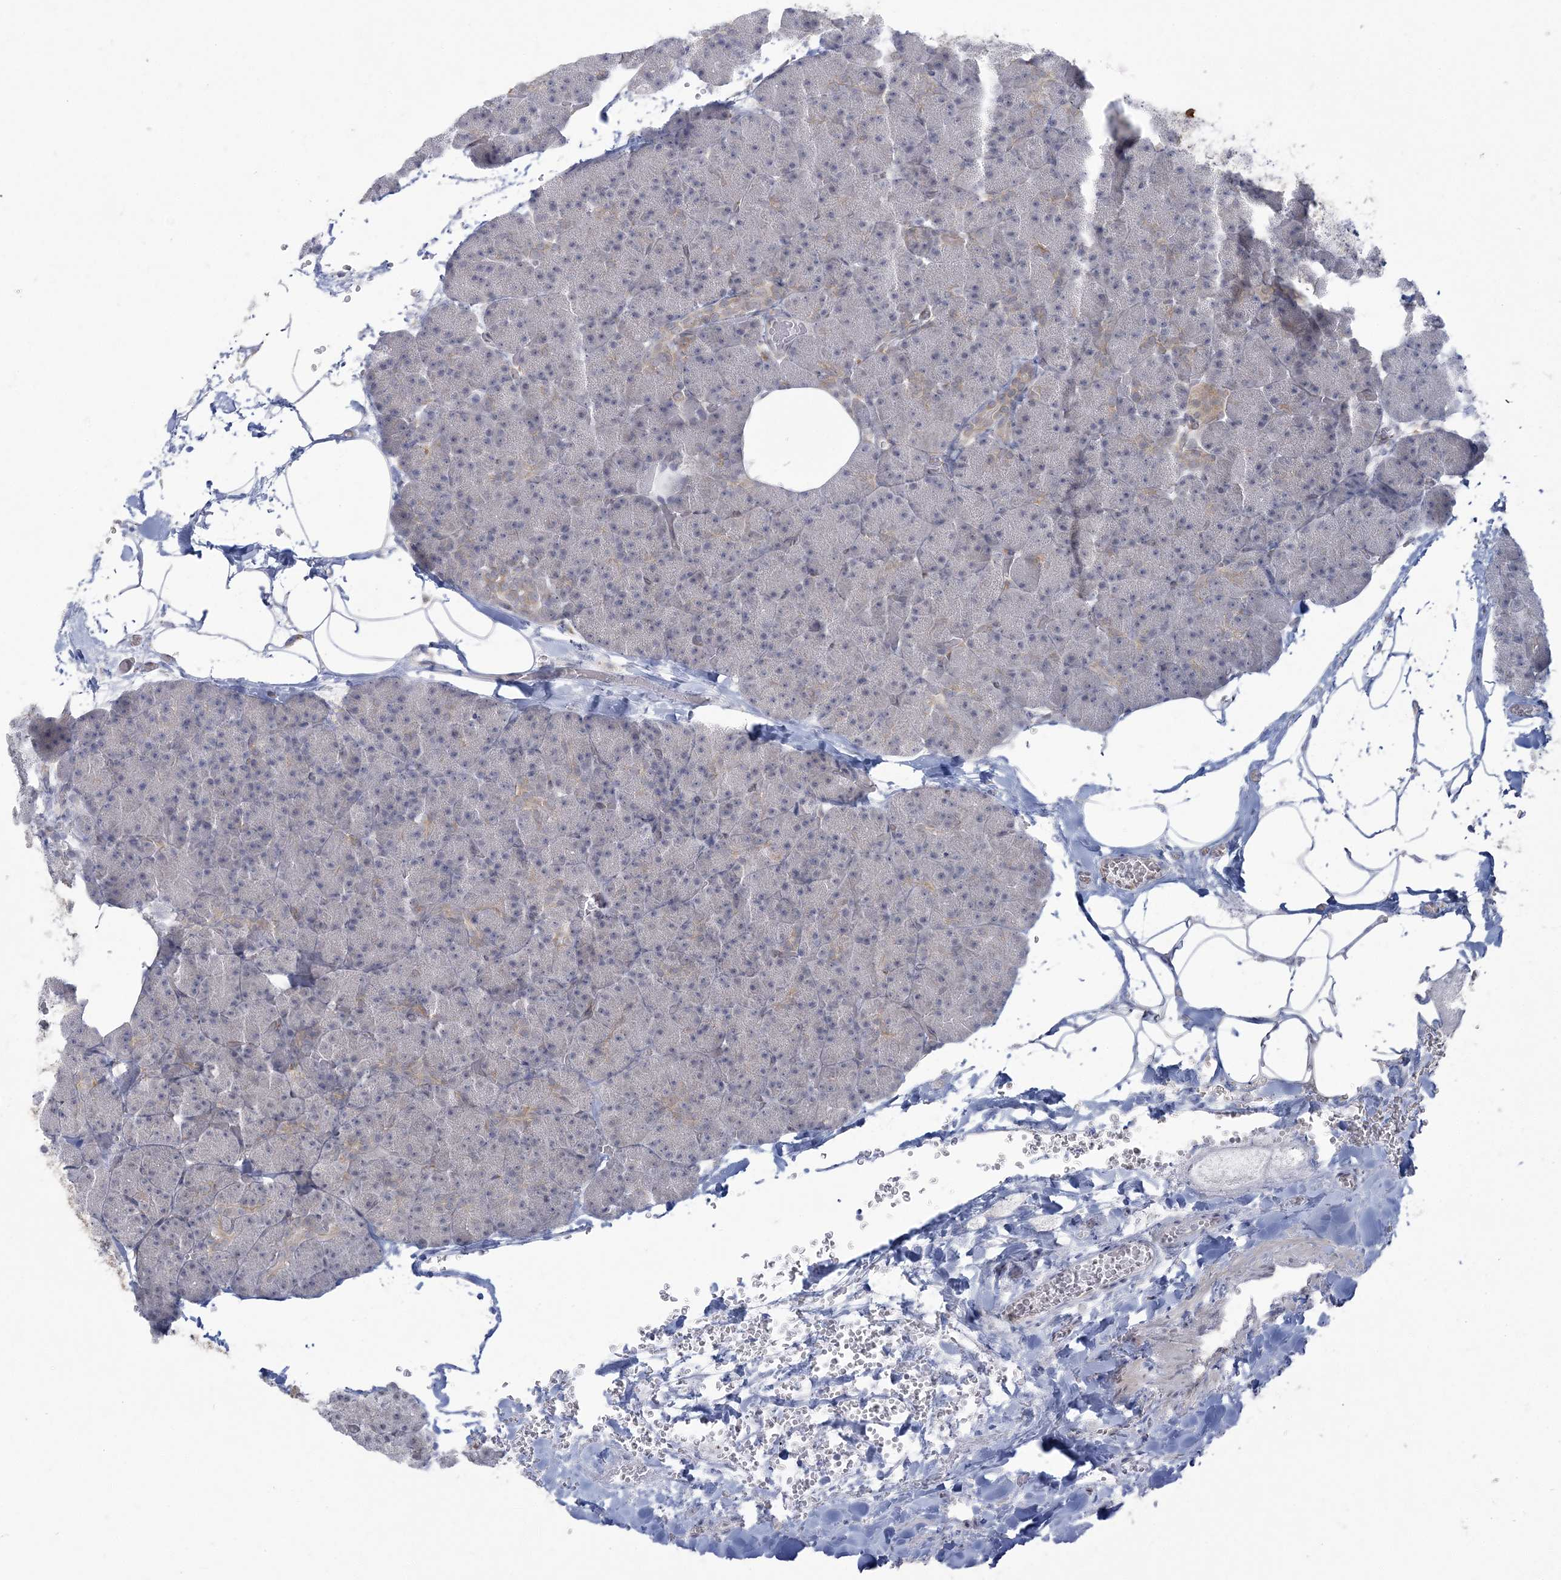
{"staining": {"intensity": "weak", "quantity": "<25%", "location": "cytoplasmic/membranous"}, "tissue": "pancreas", "cell_type": "Exocrine glandular cells", "image_type": "normal", "snomed": [{"axis": "morphology", "description": "Normal tissue, NOS"}, {"axis": "morphology", "description": "Carcinoid, malignant, NOS"}, {"axis": "topography", "description": "Pancreas"}], "caption": "This is an IHC micrograph of normal human pancreas. There is no positivity in exocrine glandular cells.", "gene": "ZC3H6", "patient": {"sex": "female", "age": 35}}